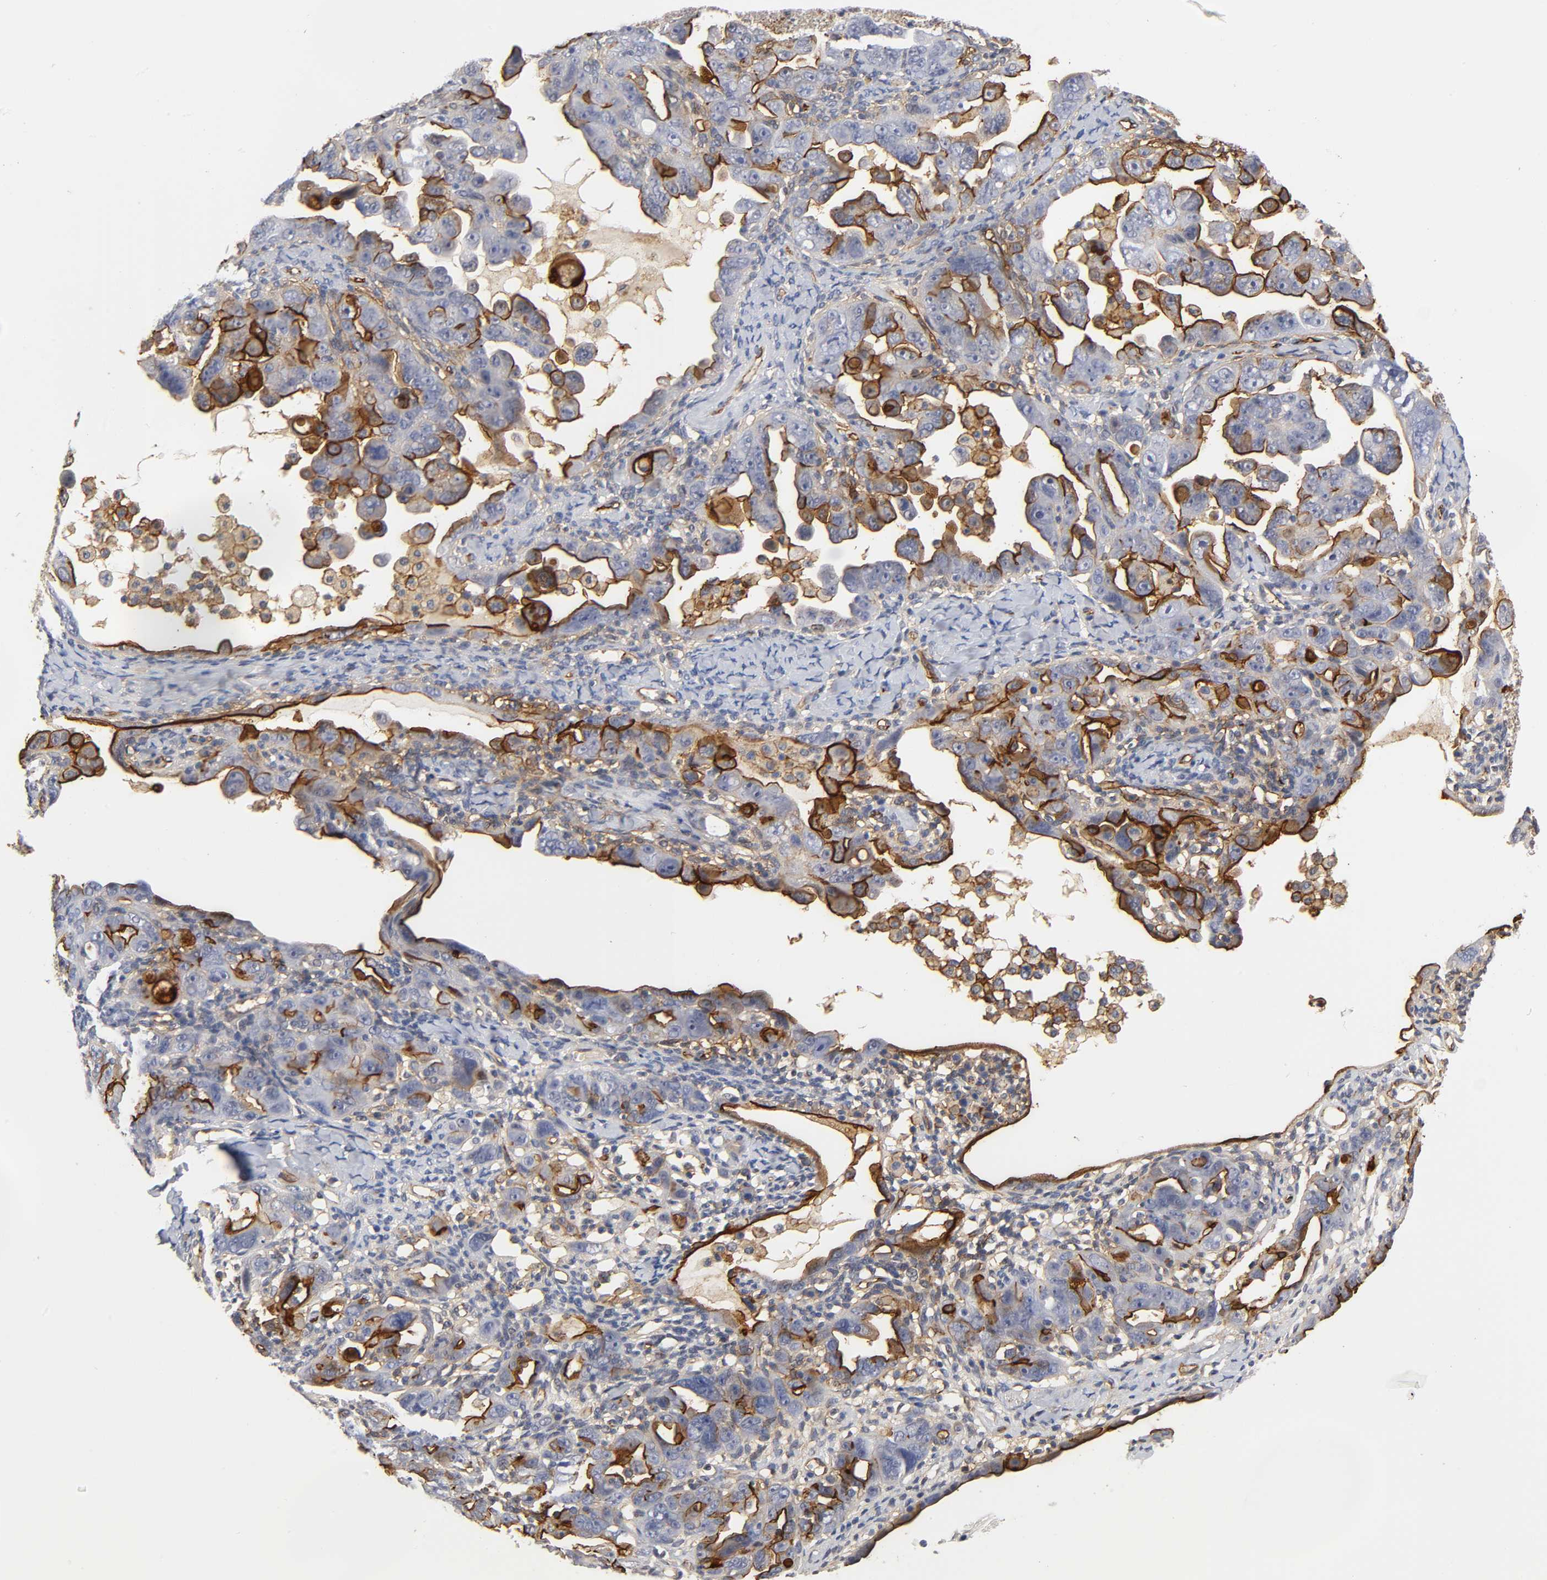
{"staining": {"intensity": "strong", "quantity": "25%-75%", "location": "cytoplasmic/membranous"}, "tissue": "ovarian cancer", "cell_type": "Tumor cells", "image_type": "cancer", "snomed": [{"axis": "morphology", "description": "Cystadenocarcinoma, serous, NOS"}, {"axis": "topography", "description": "Ovary"}], "caption": "The histopathology image reveals staining of serous cystadenocarcinoma (ovarian), revealing strong cytoplasmic/membranous protein staining (brown color) within tumor cells.", "gene": "ICAM1", "patient": {"sex": "female", "age": 66}}